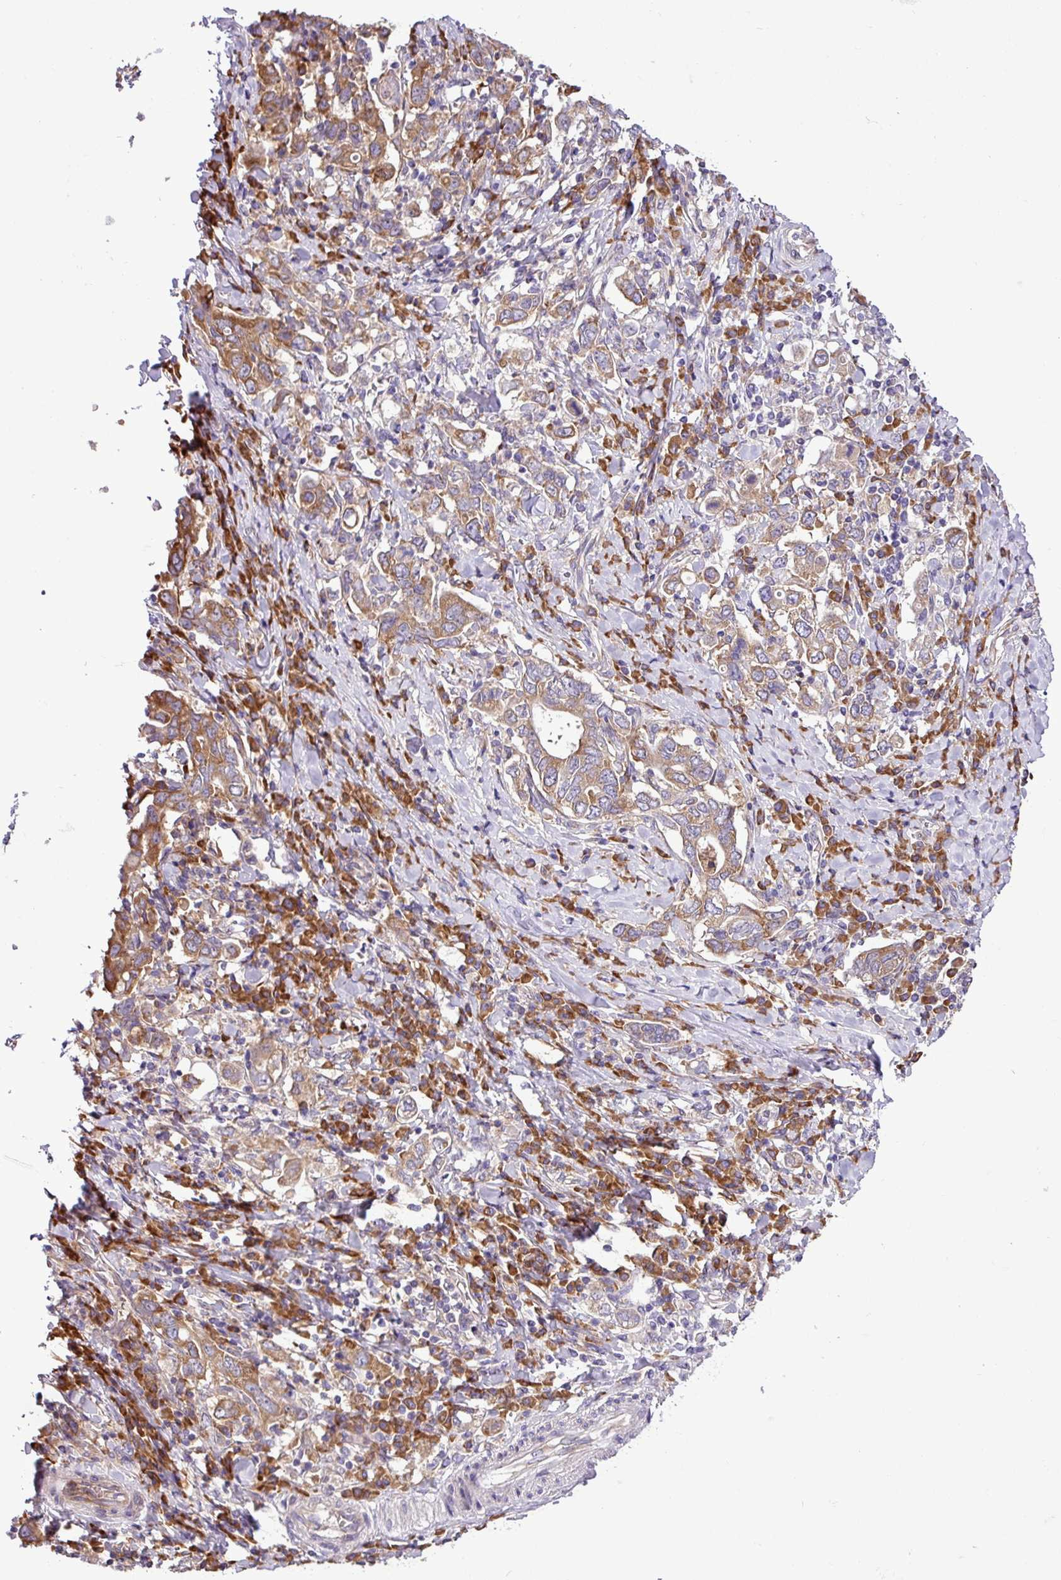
{"staining": {"intensity": "moderate", "quantity": ">75%", "location": "cytoplasmic/membranous"}, "tissue": "stomach cancer", "cell_type": "Tumor cells", "image_type": "cancer", "snomed": [{"axis": "morphology", "description": "Adenocarcinoma, NOS"}, {"axis": "topography", "description": "Stomach, upper"}, {"axis": "topography", "description": "Stomach"}], "caption": "Immunohistochemical staining of adenocarcinoma (stomach) demonstrates moderate cytoplasmic/membranous protein positivity in approximately >75% of tumor cells. (IHC, brightfield microscopy, high magnification).", "gene": "RPL13", "patient": {"sex": "male", "age": 62}}